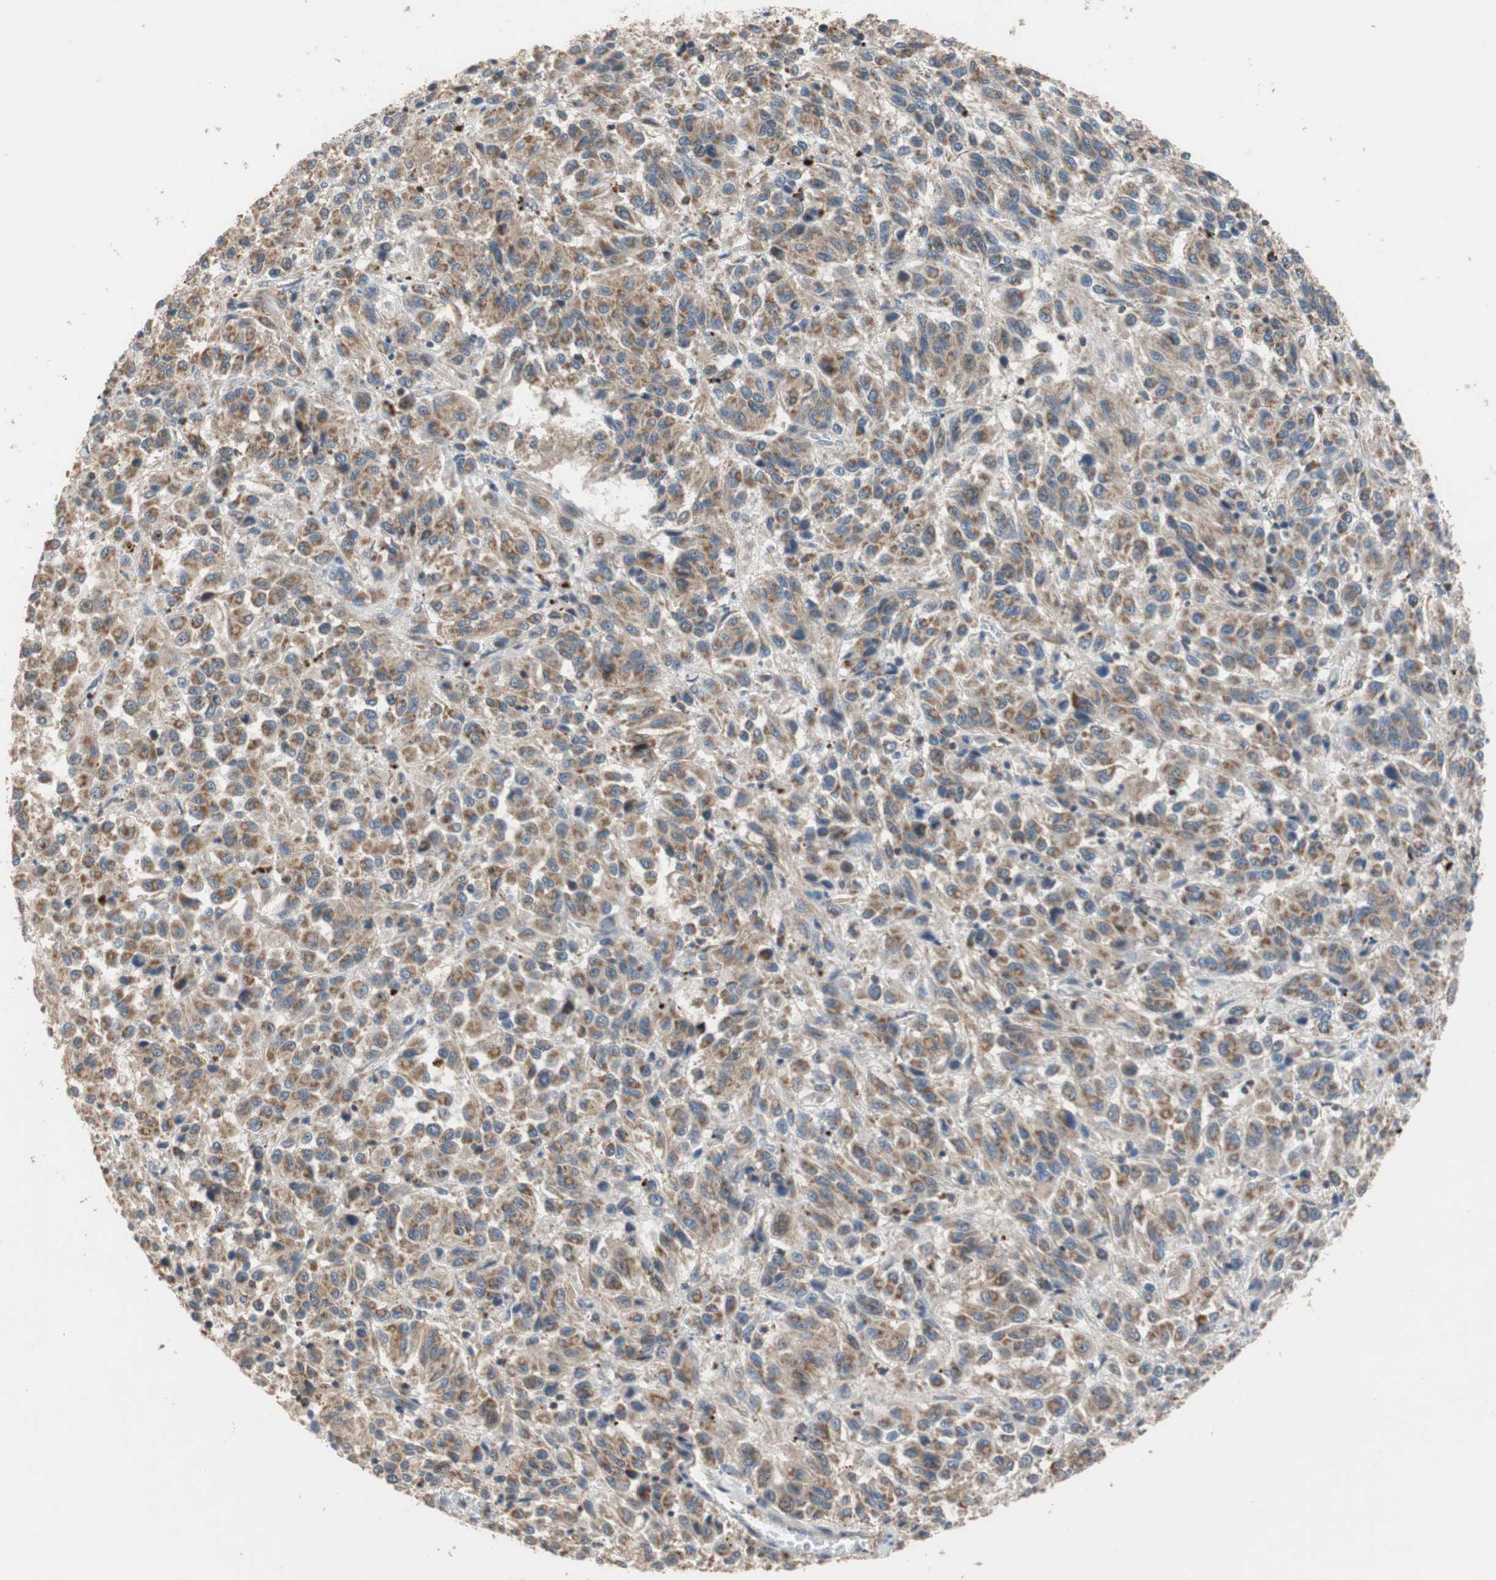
{"staining": {"intensity": "moderate", "quantity": ">75%", "location": "cytoplasmic/membranous"}, "tissue": "melanoma", "cell_type": "Tumor cells", "image_type": "cancer", "snomed": [{"axis": "morphology", "description": "Malignant melanoma, Metastatic site"}, {"axis": "topography", "description": "Lung"}], "caption": "High-power microscopy captured an immunohistochemistry (IHC) image of melanoma, revealing moderate cytoplasmic/membranous positivity in approximately >75% of tumor cells.", "gene": "MAP4K2", "patient": {"sex": "male", "age": 64}}